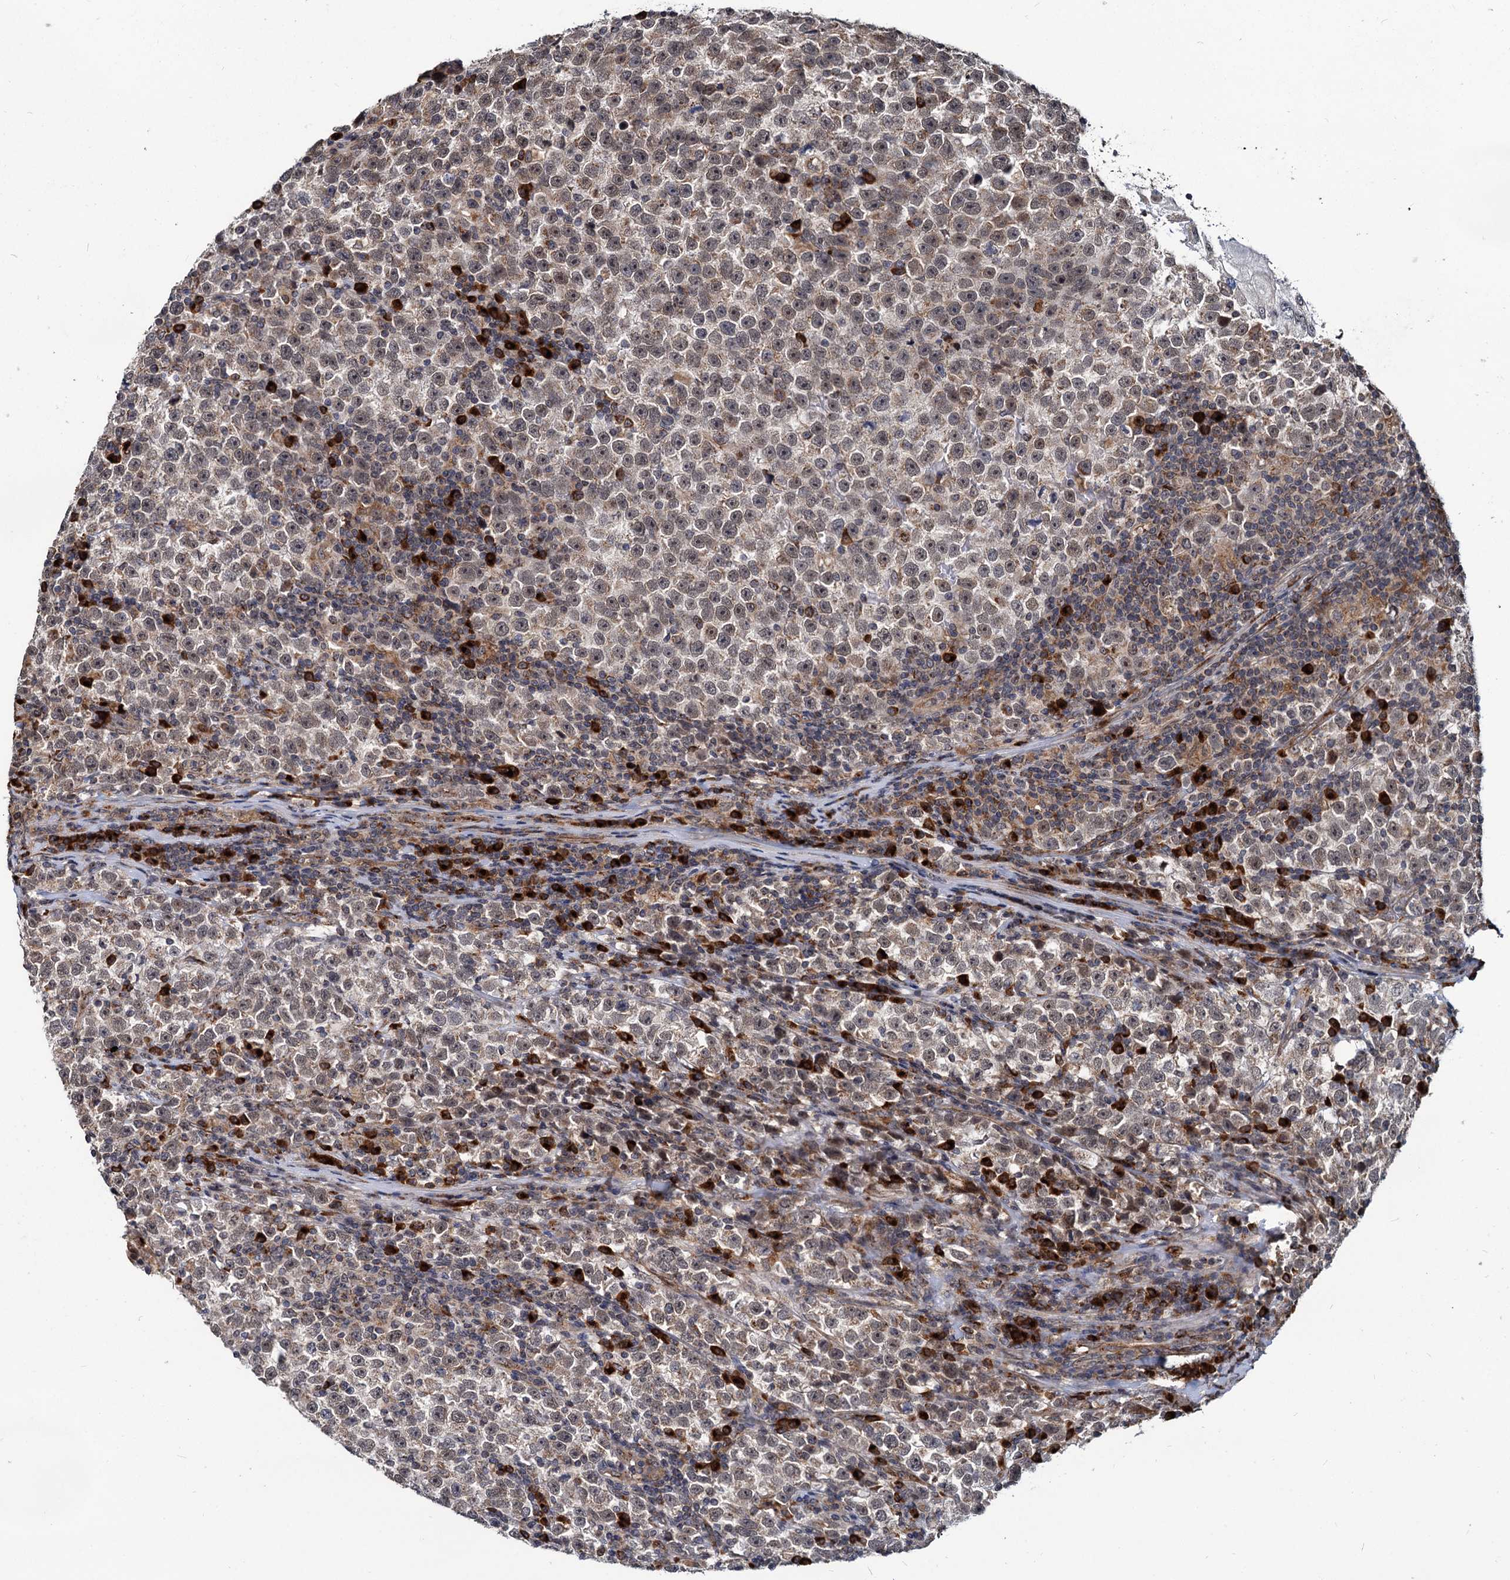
{"staining": {"intensity": "weak", "quantity": "25%-75%", "location": "cytoplasmic/membranous,nuclear"}, "tissue": "testis cancer", "cell_type": "Tumor cells", "image_type": "cancer", "snomed": [{"axis": "morphology", "description": "Normal tissue, NOS"}, {"axis": "morphology", "description": "Seminoma, NOS"}, {"axis": "topography", "description": "Testis"}], "caption": "Testis seminoma stained for a protein (brown) demonstrates weak cytoplasmic/membranous and nuclear positive expression in about 25%-75% of tumor cells.", "gene": "SAAL1", "patient": {"sex": "male", "age": 43}}